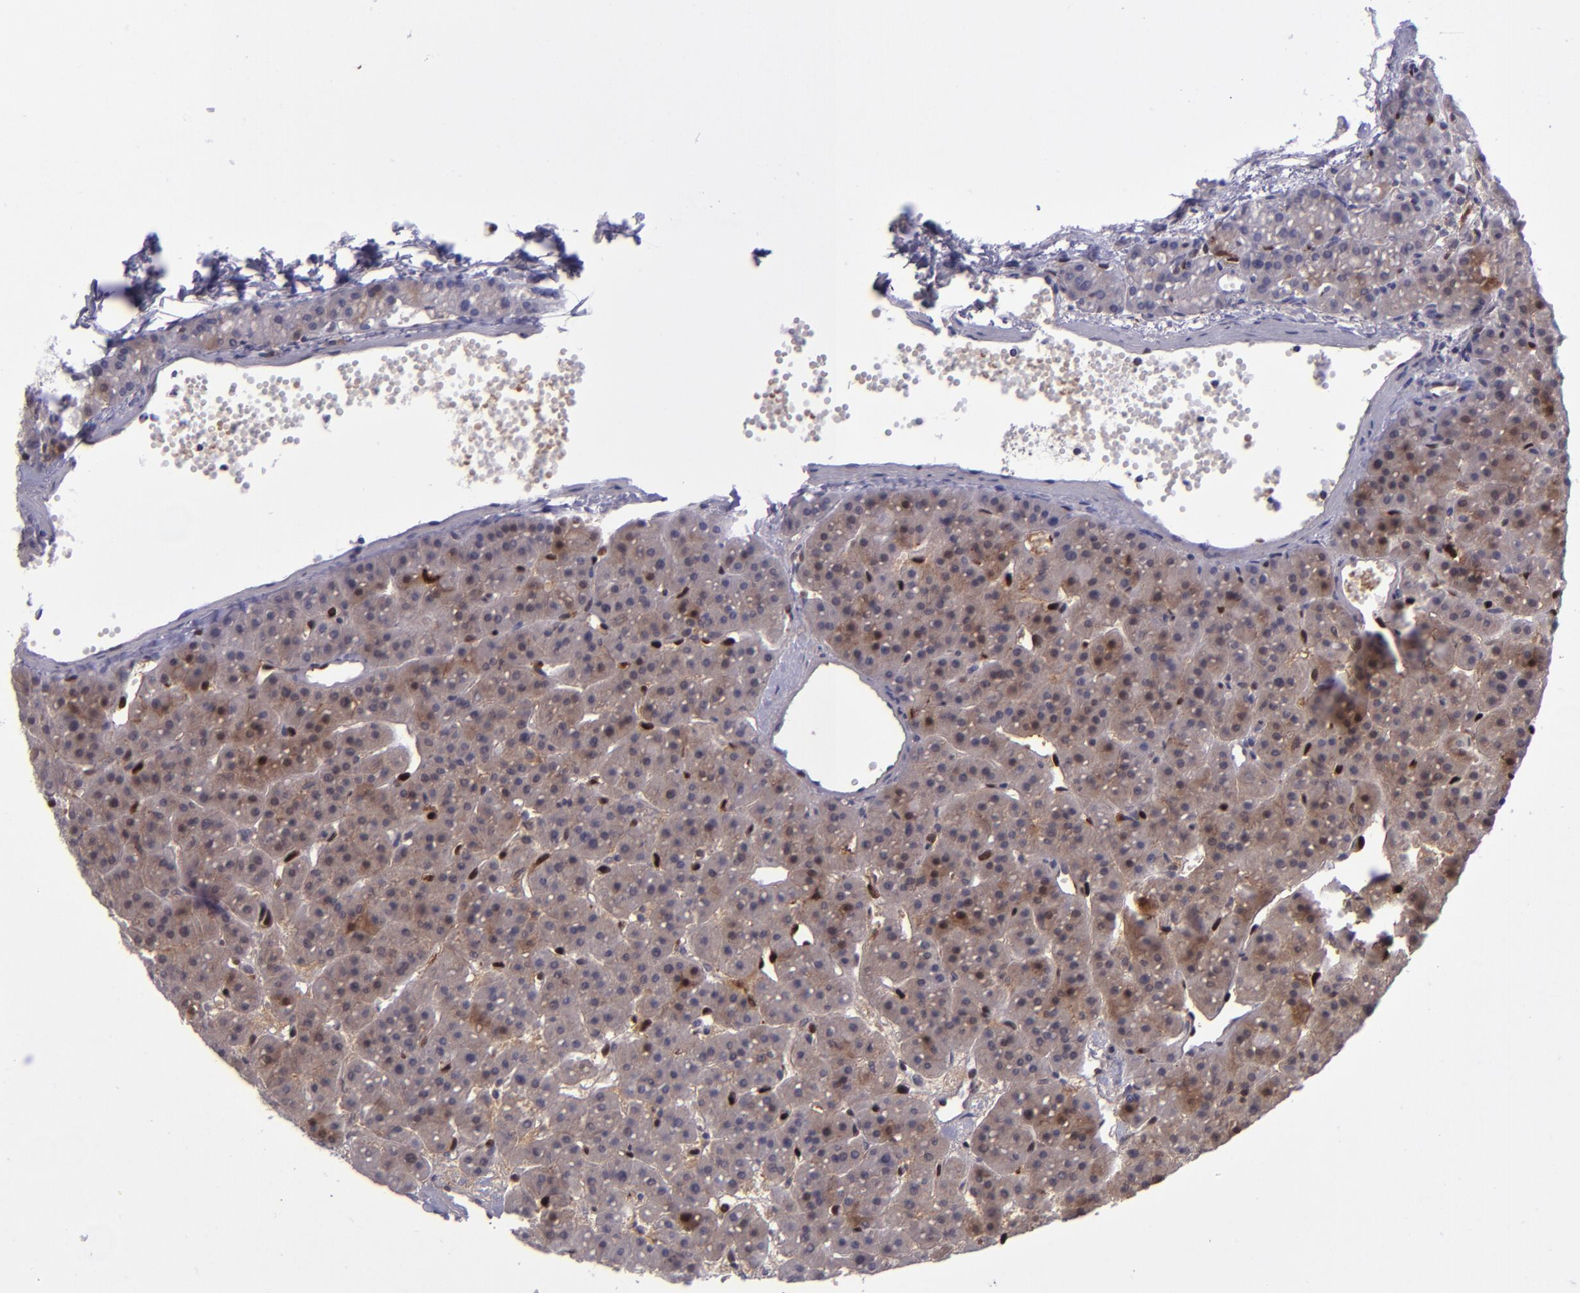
{"staining": {"intensity": "moderate", "quantity": "<25%", "location": "cytoplasmic/membranous"}, "tissue": "parathyroid gland", "cell_type": "Glandular cells", "image_type": "normal", "snomed": [{"axis": "morphology", "description": "Normal tissue, NOS"}, {"axis": "topography", "description": "Parathyroid gland"}], "caption": "Immunohistochemistry (IHC) (DAB) staining of unremarkable parathyroid gland shows moderate cytoplasmic/membranous protein staining in approximately <25% of glandular cells.", "gene": "TYMP", "patient": {"sex": "female", "age": 76}}